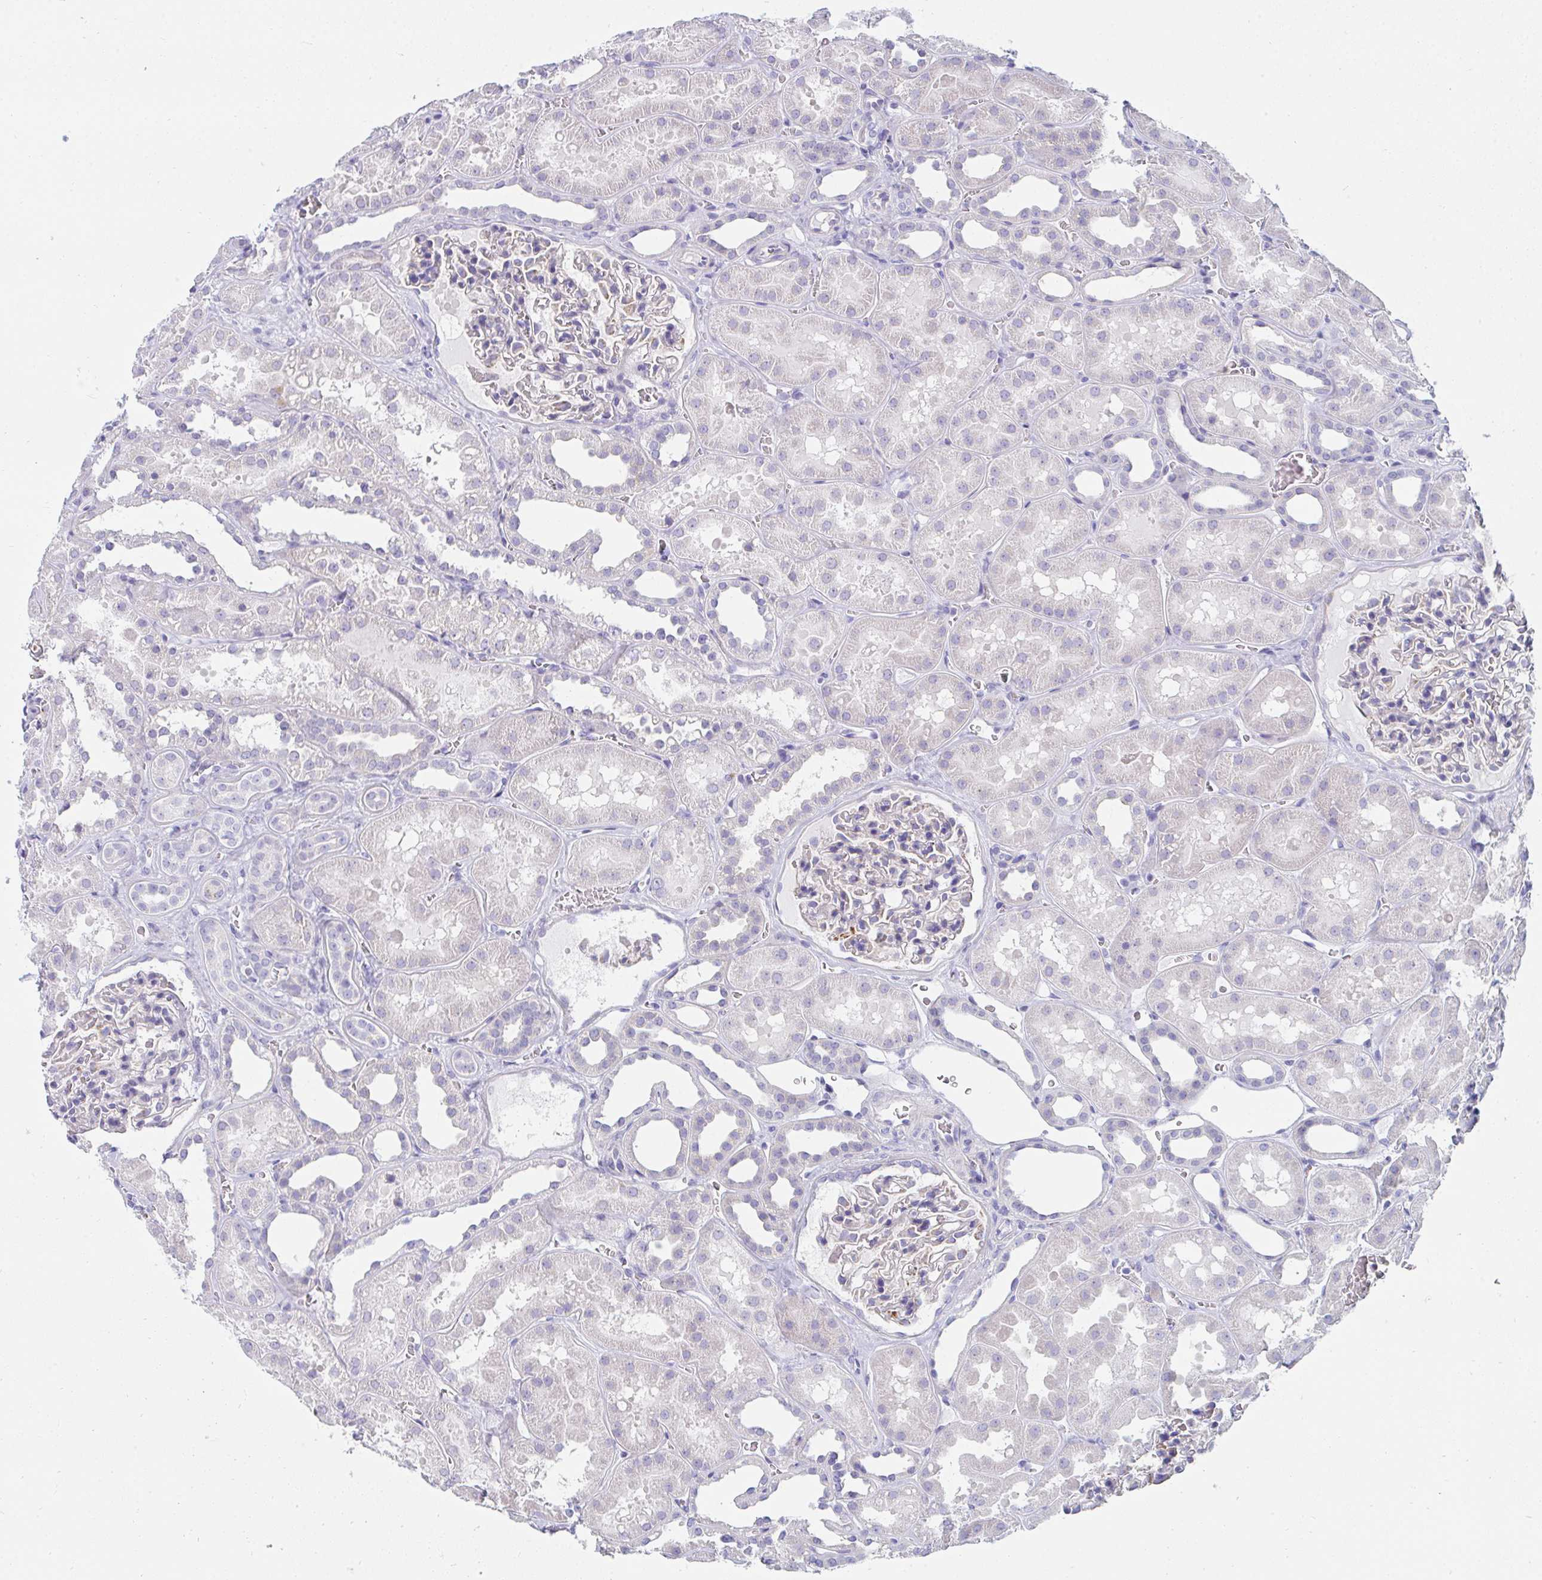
{"staining": {"intensity": "moderate", "quantity": "<25%", "location": "cytoplasmic/membranous"}, "tissue": "kidney", "cell_type": "Cells in glomeruli", "image_type": "normal", "snomed": [{"axis": "morphology", "description": "Normal tissue, NOS"}, {"axis": "topography", "description": "Kidney"}], "caption": "Normal kidney was stained to show a protein in brown. There is low levels of moderate cytoplasmic/membranous staining in about <25% of cells in glomeruli. The staining was performed using DAB (3,3'-diaminobenzidine) to visualize the protein expression in brown, while the nuclei were stained in blue with hematoxylin (Magnification: 20x).", "gene": "MGAM2", "patient": {"sex": "female", "age": 41}}